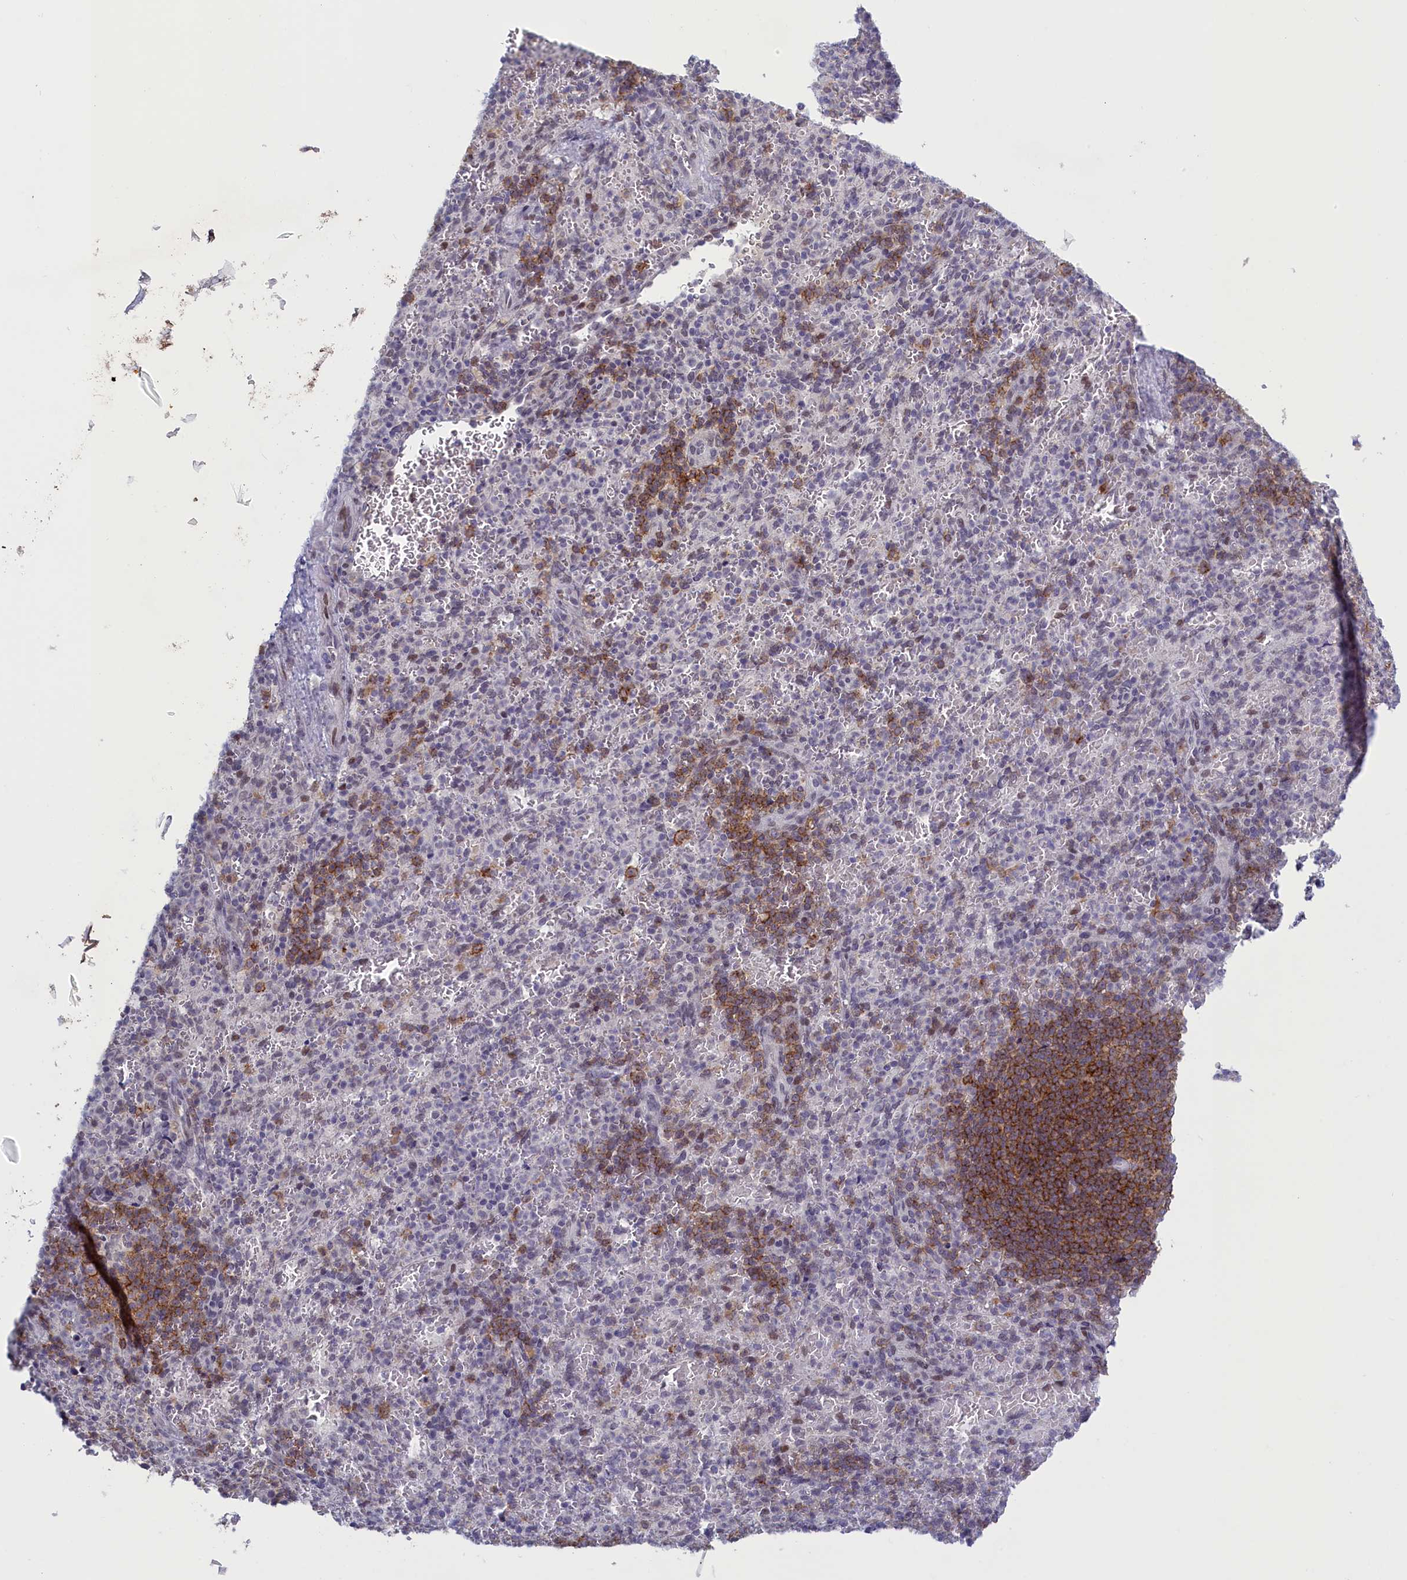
{"staining": {"intensity": "moderate", "quantity": "<25%", "location": "cytoplasmic/membranous"}, "tissue": "spleen", "cell_type": "Cells in red pulp", "image_type": "normal", "snomed": [{"axis": "morphology", "description": "Normal tissue, NOS"}, {"axis": "topography", "description": "Spleen"}], "caption": "Immunohistochemical staining of benign spleen demonstrates <25% levels of moderate cytoplasmic/membranous protein staining in approximately <25% of cells in red pulp. (IHC, brightfield microscopy, high magnification).", "gene": "ATF7IP2", "patient": {"sex": "female", "age": 74}}